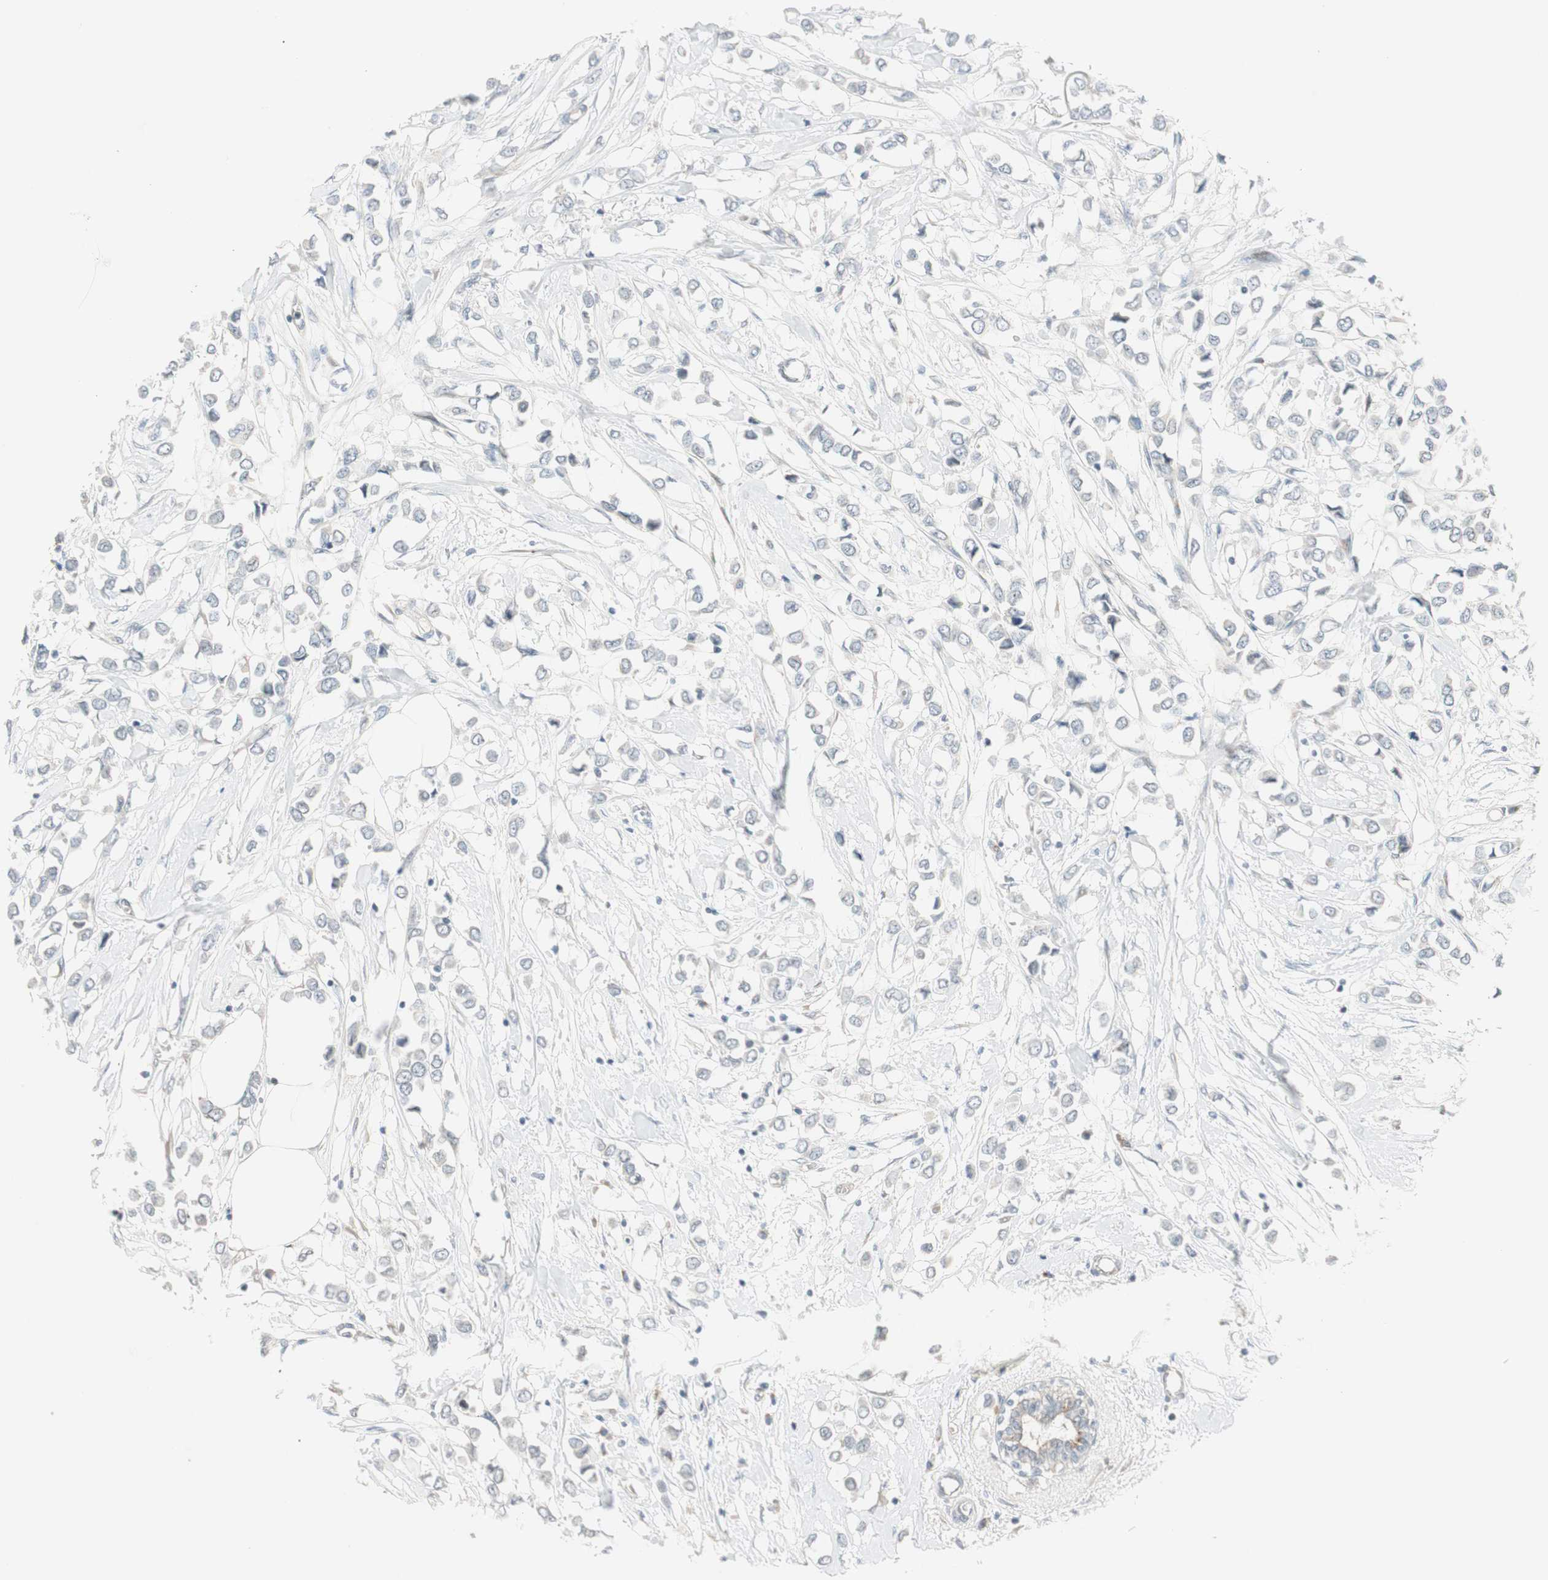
{"staining": {"intensity": "negative", "quantity": "none", "location": "none"}, "tissue": "breast cancer", "cell_type": "Tumor cells", "image_type": "cancer", "snomed": [{"axis": "morphology", "description": "Lobular carcinoma"}, {"axis": "topography", "description": "Breast"}], "caption": "Protein analysis of breast cancer displays no significant expression in tumor cells.", "gene": "CGRRF1", "patient": {"sex": "female", "age": 51}}